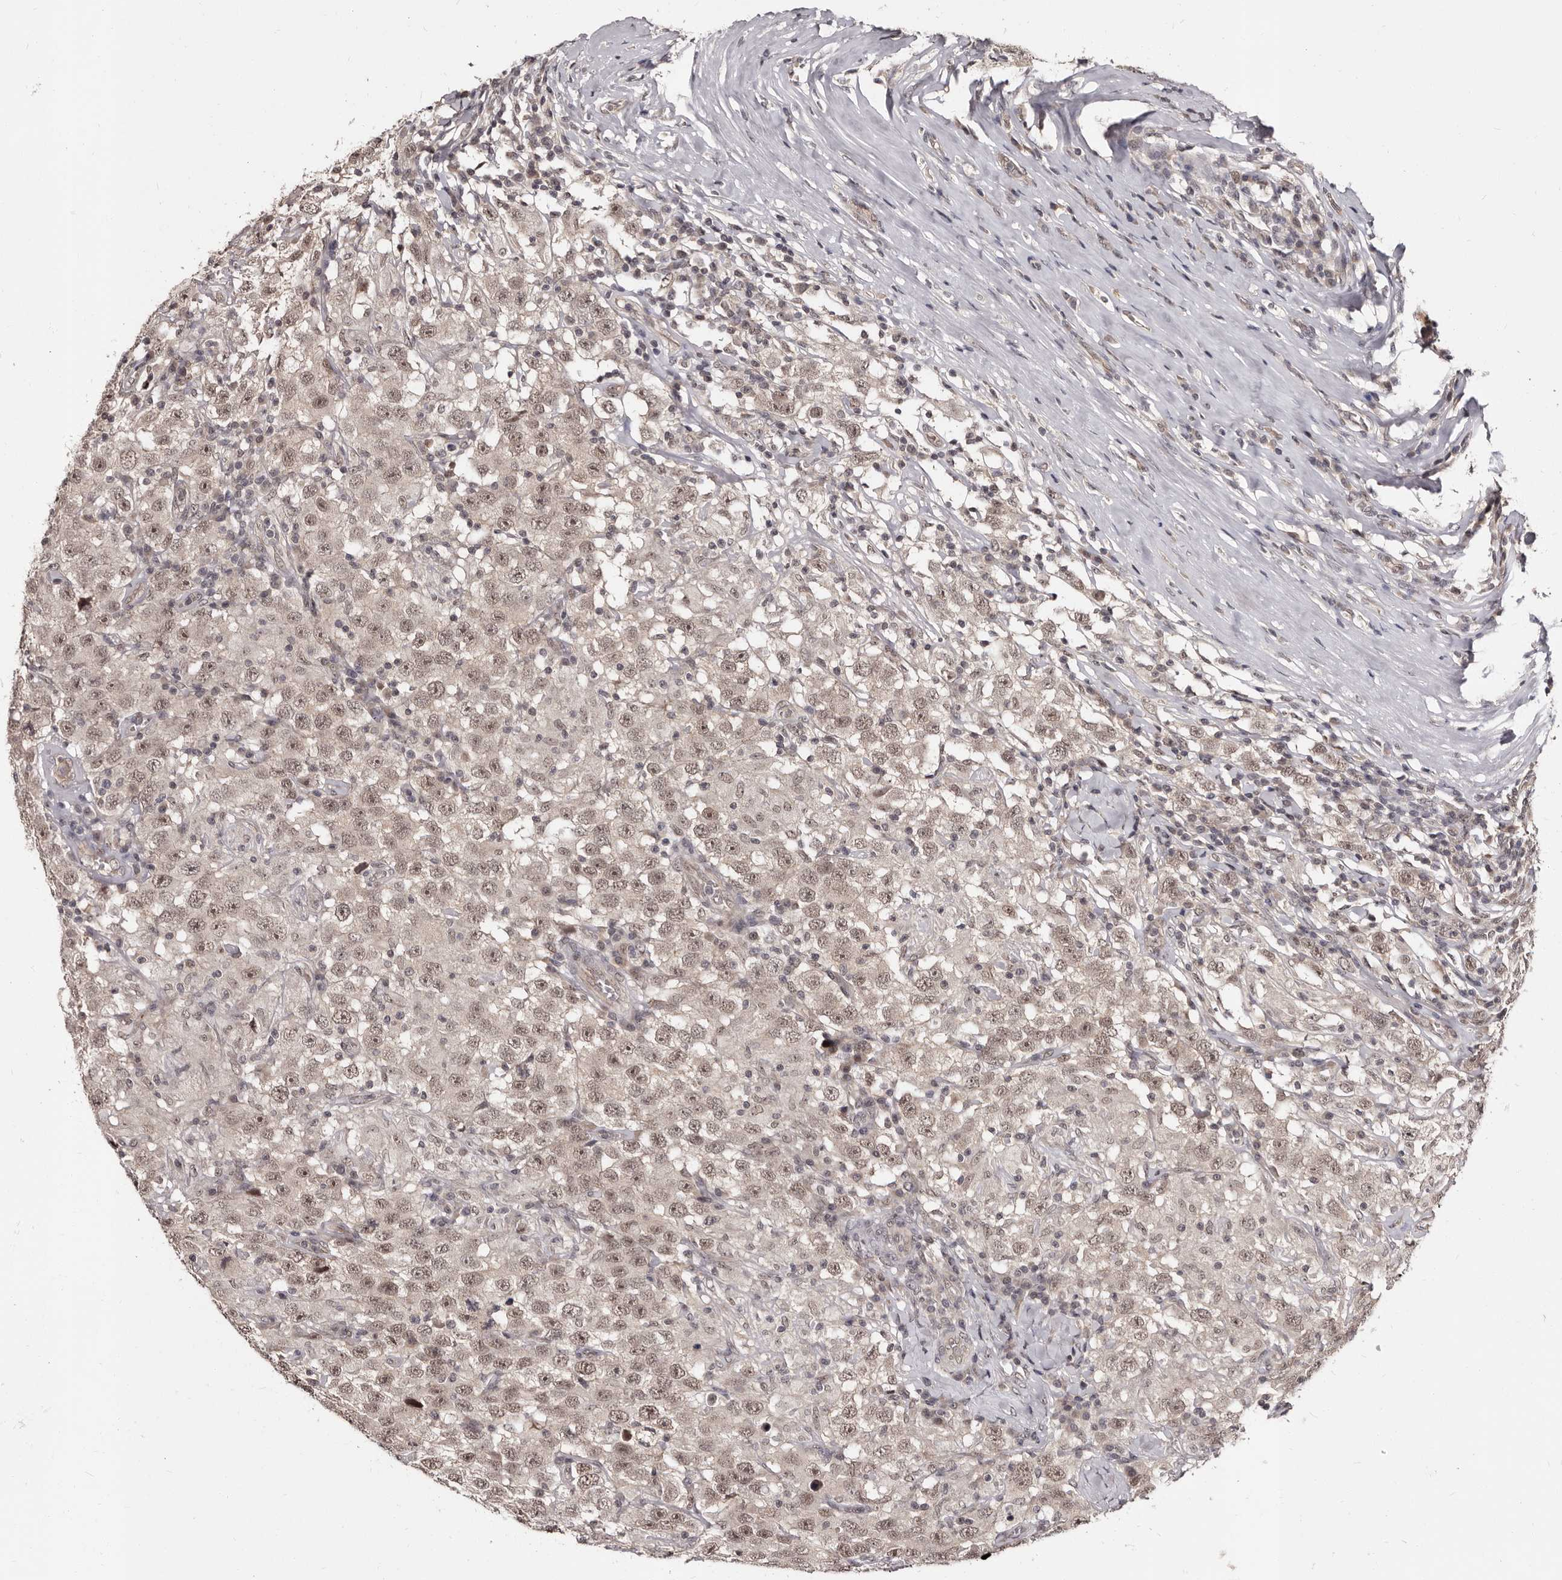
{"staining": {"intensity": "weak", "quantity": ">75%", "location": "nuclear"}, "tissue": "testis cancer", "cell_type": "Tumor cells", "image_type": "cancer", "snomed": [{"axis": "morphology", "description": "Seminoma, NOS"}, {"axis": "topography", "description": "Testis"}], "caption": "Immunohistochemical staining of human testis cancer exhibits low levels of weak nuclear protein staining in approximately >75% of tumor cells. The protein is stained brown, and the nuclei are stained in blue (DAB IHC with brightfield microscopy, high magnification).", "gene": "TBC1D22B", "patient": {"sex": "male", "age": 41}}